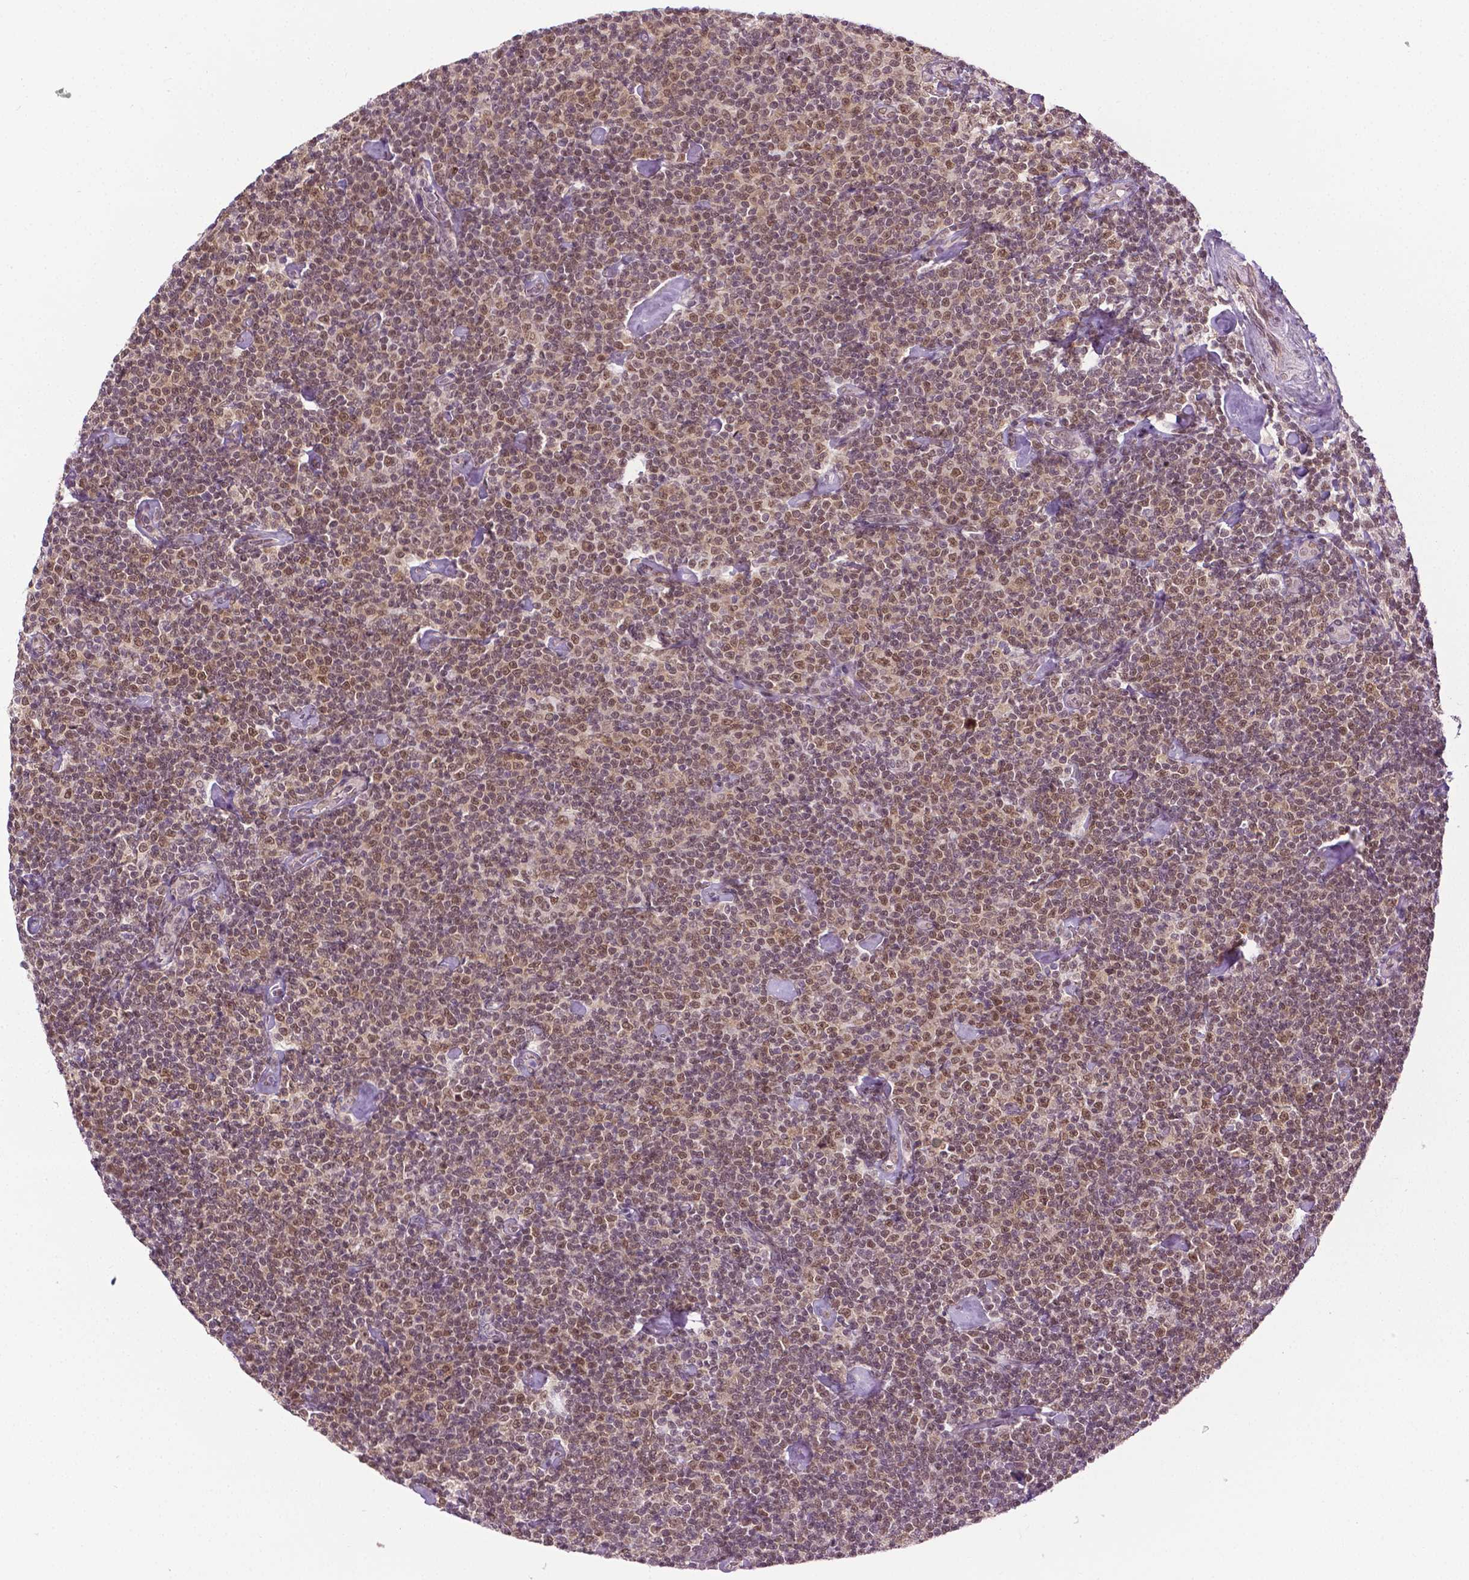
{"staining": {"intensity": "moderate", "quantity": "25%-75%", "location": "nuclear"}, "tissue": "lymphoma", "cell_type": "Tumor cells", "image_type": "cancer", "snomed": [{"axis": "morphology", "description": "Malignant lymphoma, non-Hodgkin's type, Low grade"}, {"axis": "topography", "description": "Lymph node"}], "caption": "Moderate nuclear staining is present in approximately 25%-75% of tumor cells in malignant lymphoma, non-Hodgkin's type (low-grade).", "gene": "UBQLN4", "patient": {"sex": "male", "age": 81}}